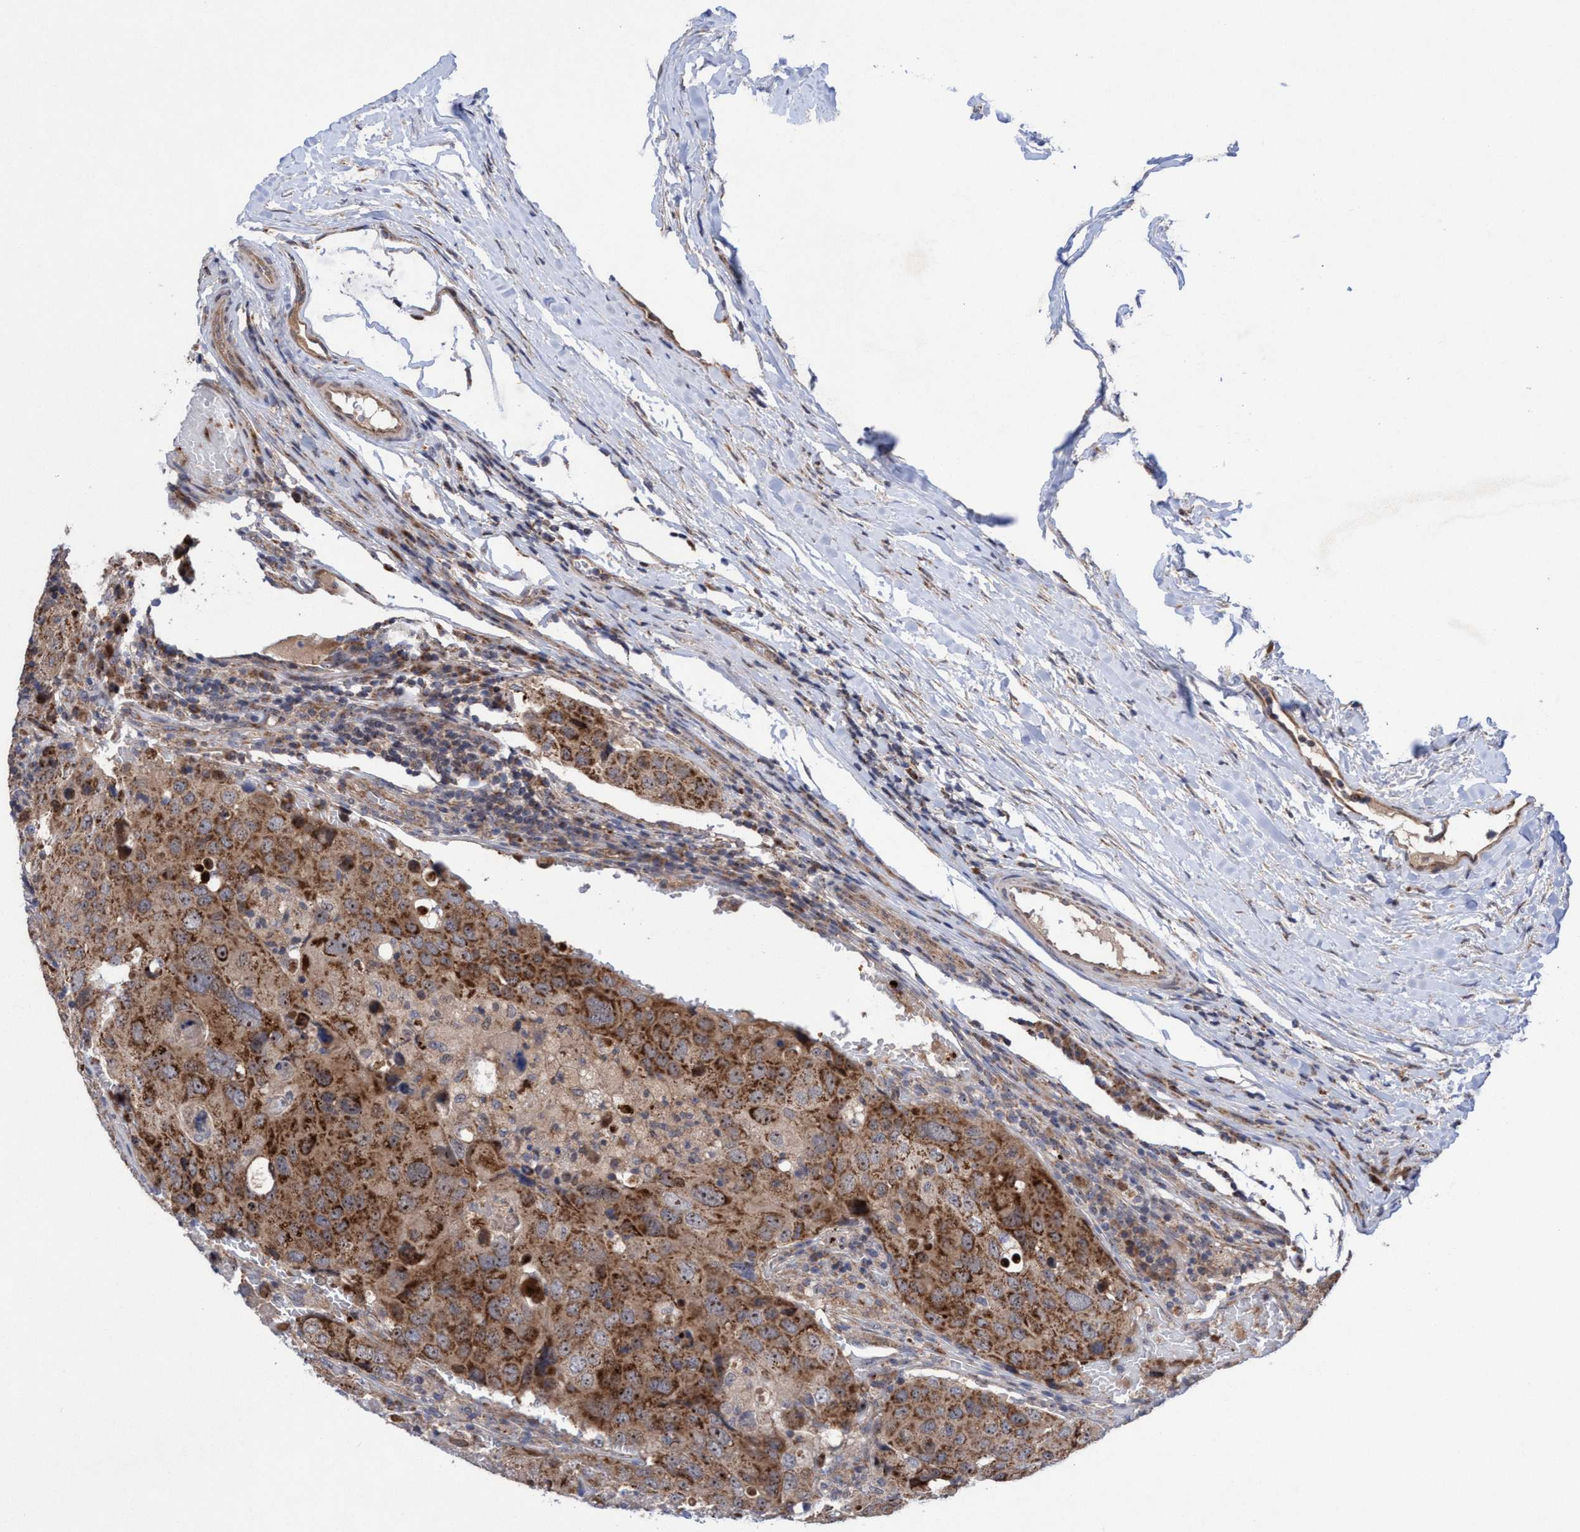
{"staining": {"intensity": "strong", "quantity": ">75%", "location": "cytoplasmic/membranous,nuclear"}, "tissue": "urothelial cancer", "cell_type": "Tumor cells", "image_type": "cancer", "snomed": [{"axis": "morphology", "description": "Urothelial carcinoma, High grade"}, {"axis": "topography", "description": "Lymph node"}, {"axis": "topography", "description": "Urinary bladder"}], "caption": "A high-resolution micrograph shows immunohistochemistry (IHC) staining of high-grade urothelial carcinoma, which shows strong cytoplasmic/membranous and nuclear staining in approximately >75% of tumor cells. (brown staining indicates protein expression, while blue staining denotes nuclei).", "gene": "P2RY14", "patient": {"sex": "male", "age": 51}}